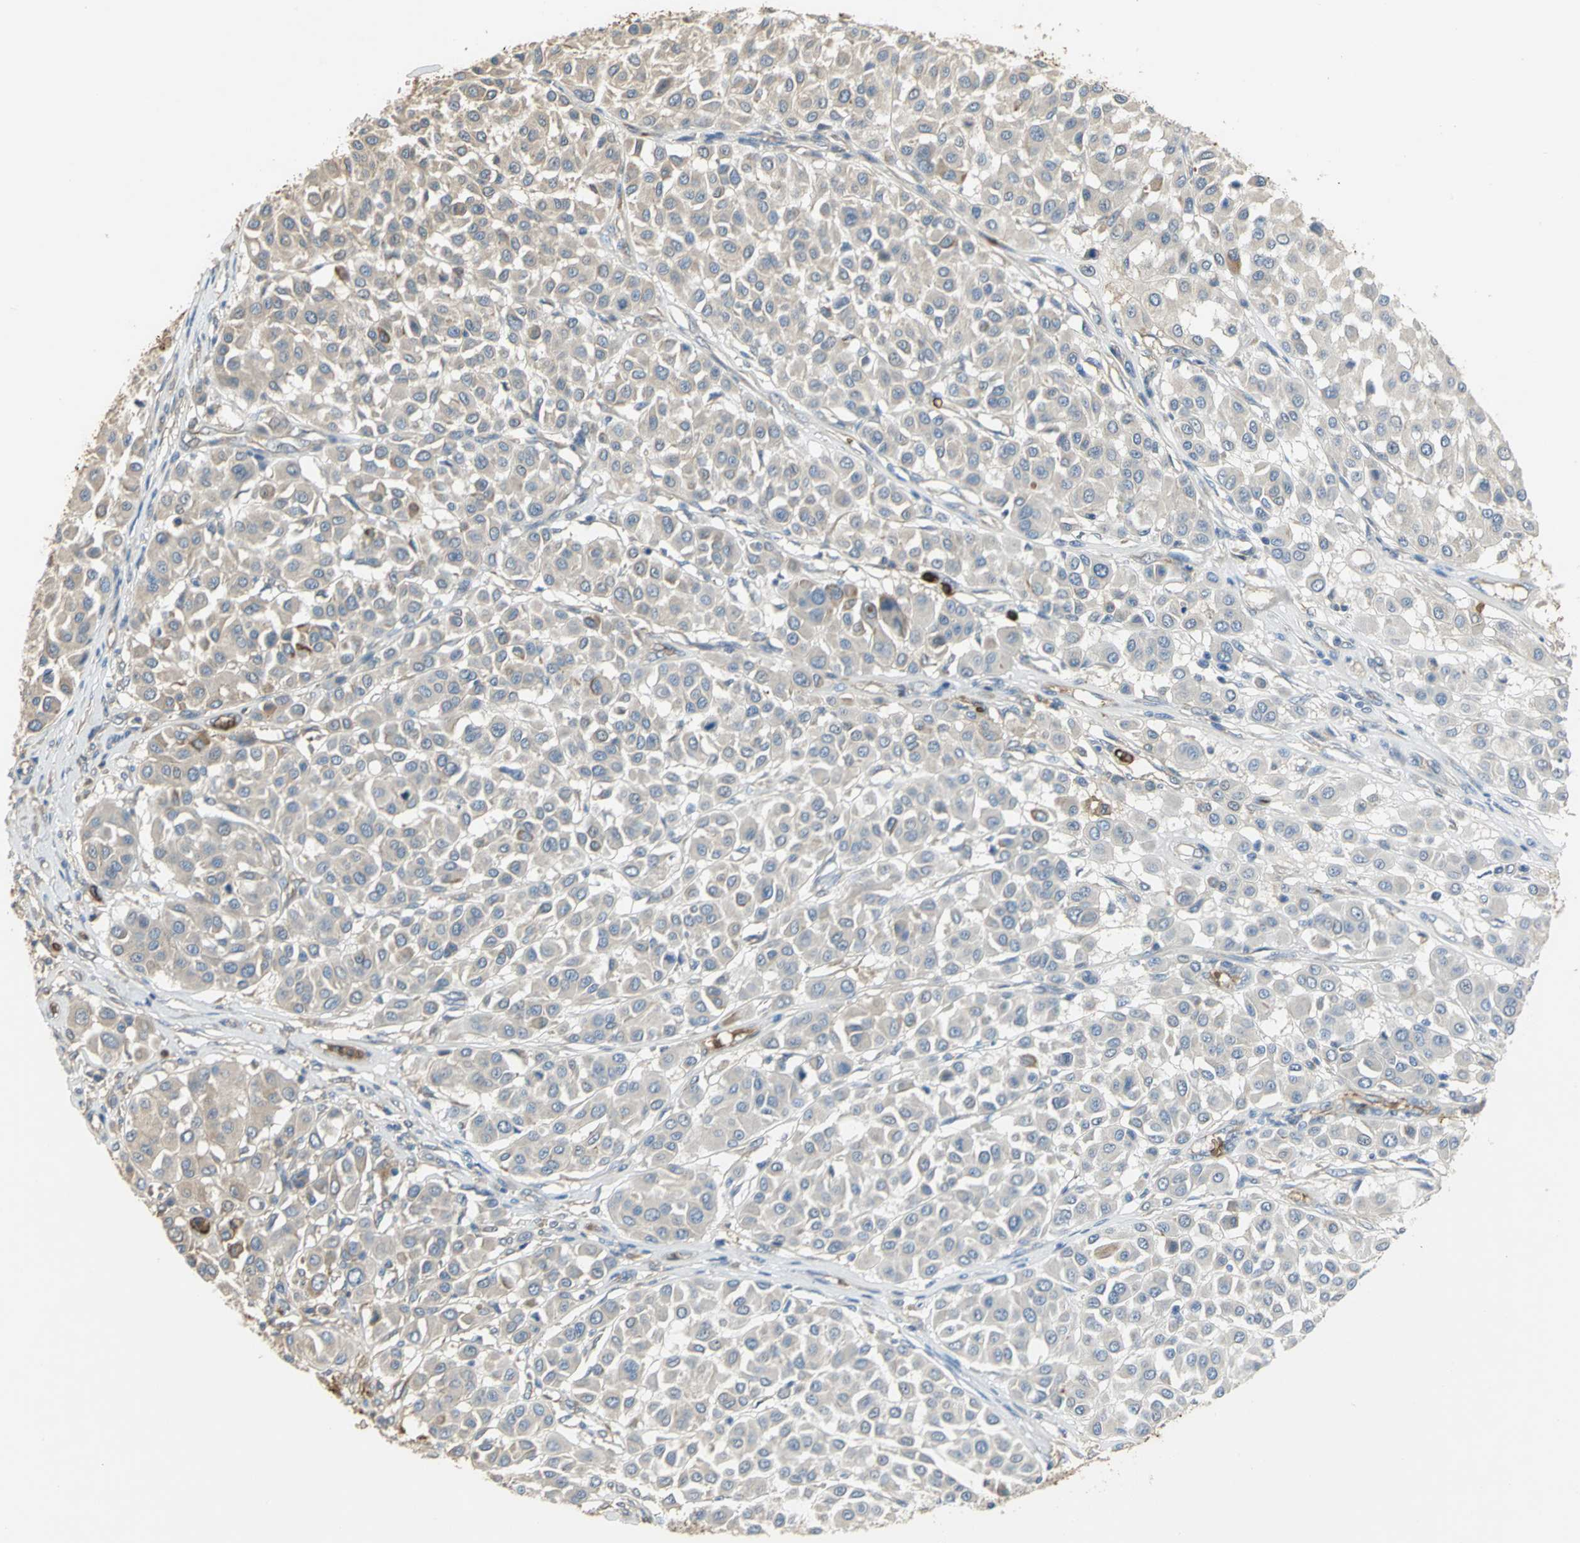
{"staining": {"intensity": "moderate", "quantity": "25%-75%", "location": "cytoplasmic/membranous"}, "tissue": "melanoma", "cell_type": "Tumor cells", "image_type": "cancer", "snomed": [{"axis": "morphology", "description": "Malignant melanoma, Metastatic site"}, {"axis": "topography", "description": "Soft tissue"}], "caption": "Immunohistochemical staining of human melanoma reveals moderate cytoplasmic/membranous protein staining in about 25%-75% of tumor cells. Using DAB (brown) and hematoxylin (blue) stains, captured at high magnification using brightfield microscopy.", "gene": "TREM1", "patient": {"sex": "male", "age": 41}}